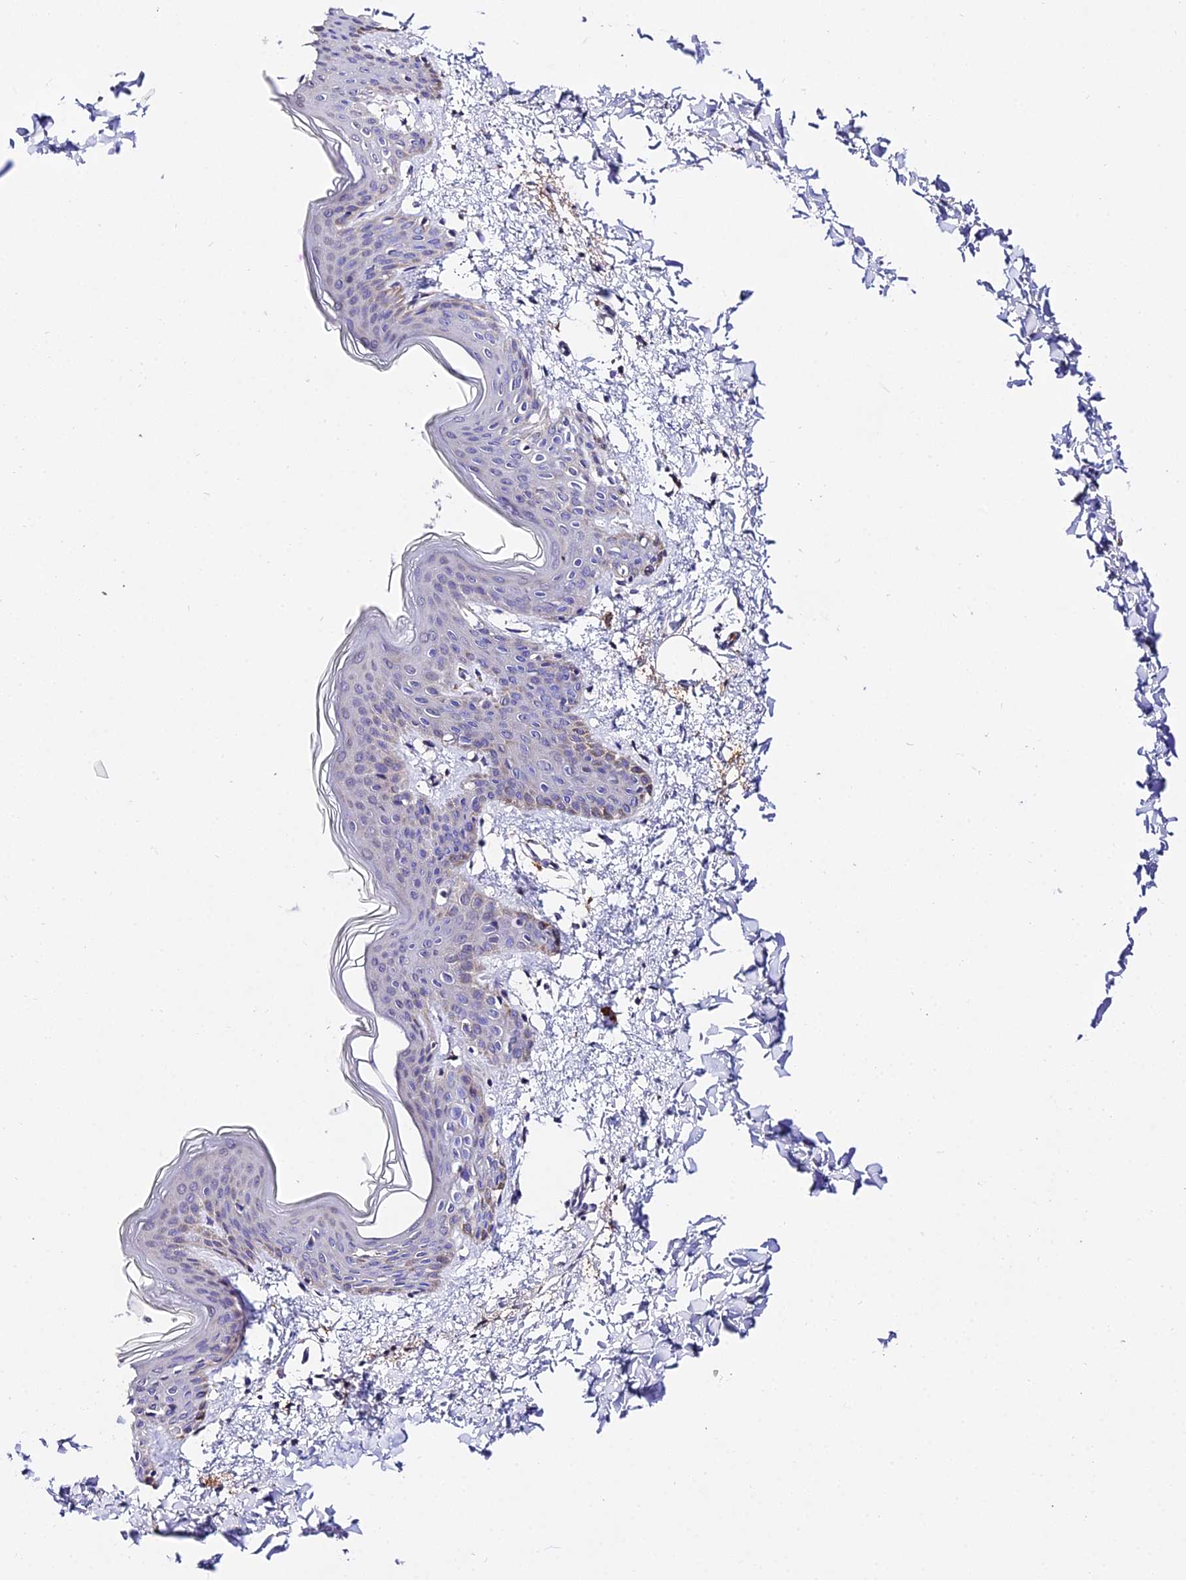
{"staining": {"intensity": "negative", "quantity": "none", "location": "none"}, "tissue": "skin", "cell_type": "Fibroblasts", "image_type": "normal", "snomed": [{"axis": "morphology", "description": "Normal tissue, NOS"}, {"axis": "topography", "description": "Skin"}], "caption": "An image of skin stained for a protein demonstrates no brown staining in fibroblasts. (DAB (3,3'-diaminobenzidine) IHC with hematoxylin counter stain).", "gene": "WDR5B", "patient": {"sex": "female", "age": 17}}